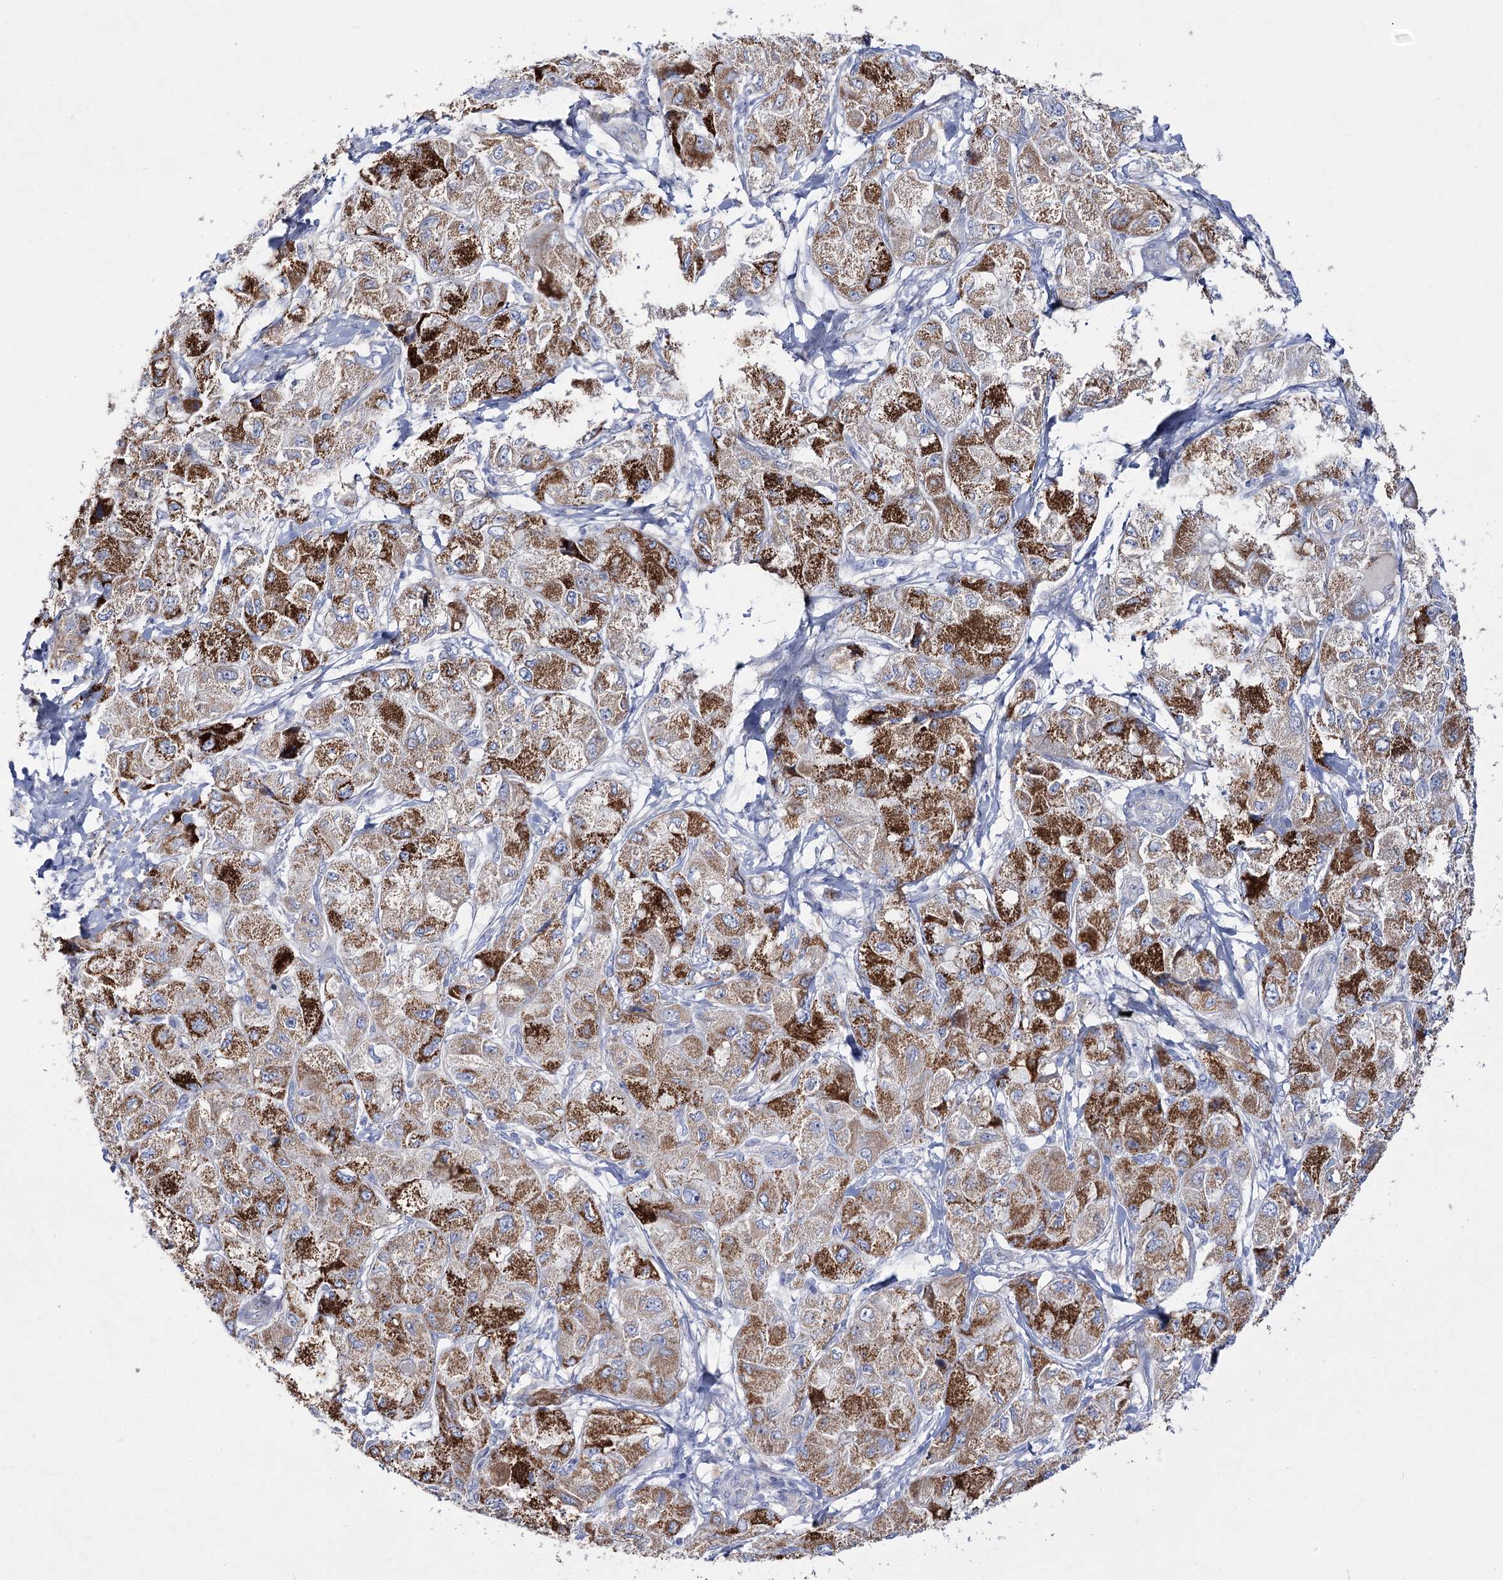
{"staining": {"intensity": "strong", "quantity": "25%-75%", "location": "cytoplasmic/membranous"}, "tissue": "liver cancer", "cell_type": "Tumor cells", "image_type": "cancer", "snomed": [{"axis": "morphology", "description": "Carcinoma, Hepatocellular, NOS"}, {"axis": "topography", "description": "Liver"}], "caption": "Human liver cancer stained with a brown dye exhibits strong cytoplasmic/membranous positive staining in about 25%-75% of tumor cells.", "gene": "SUOX", "patient": {"sex": "male", "age": 80}}